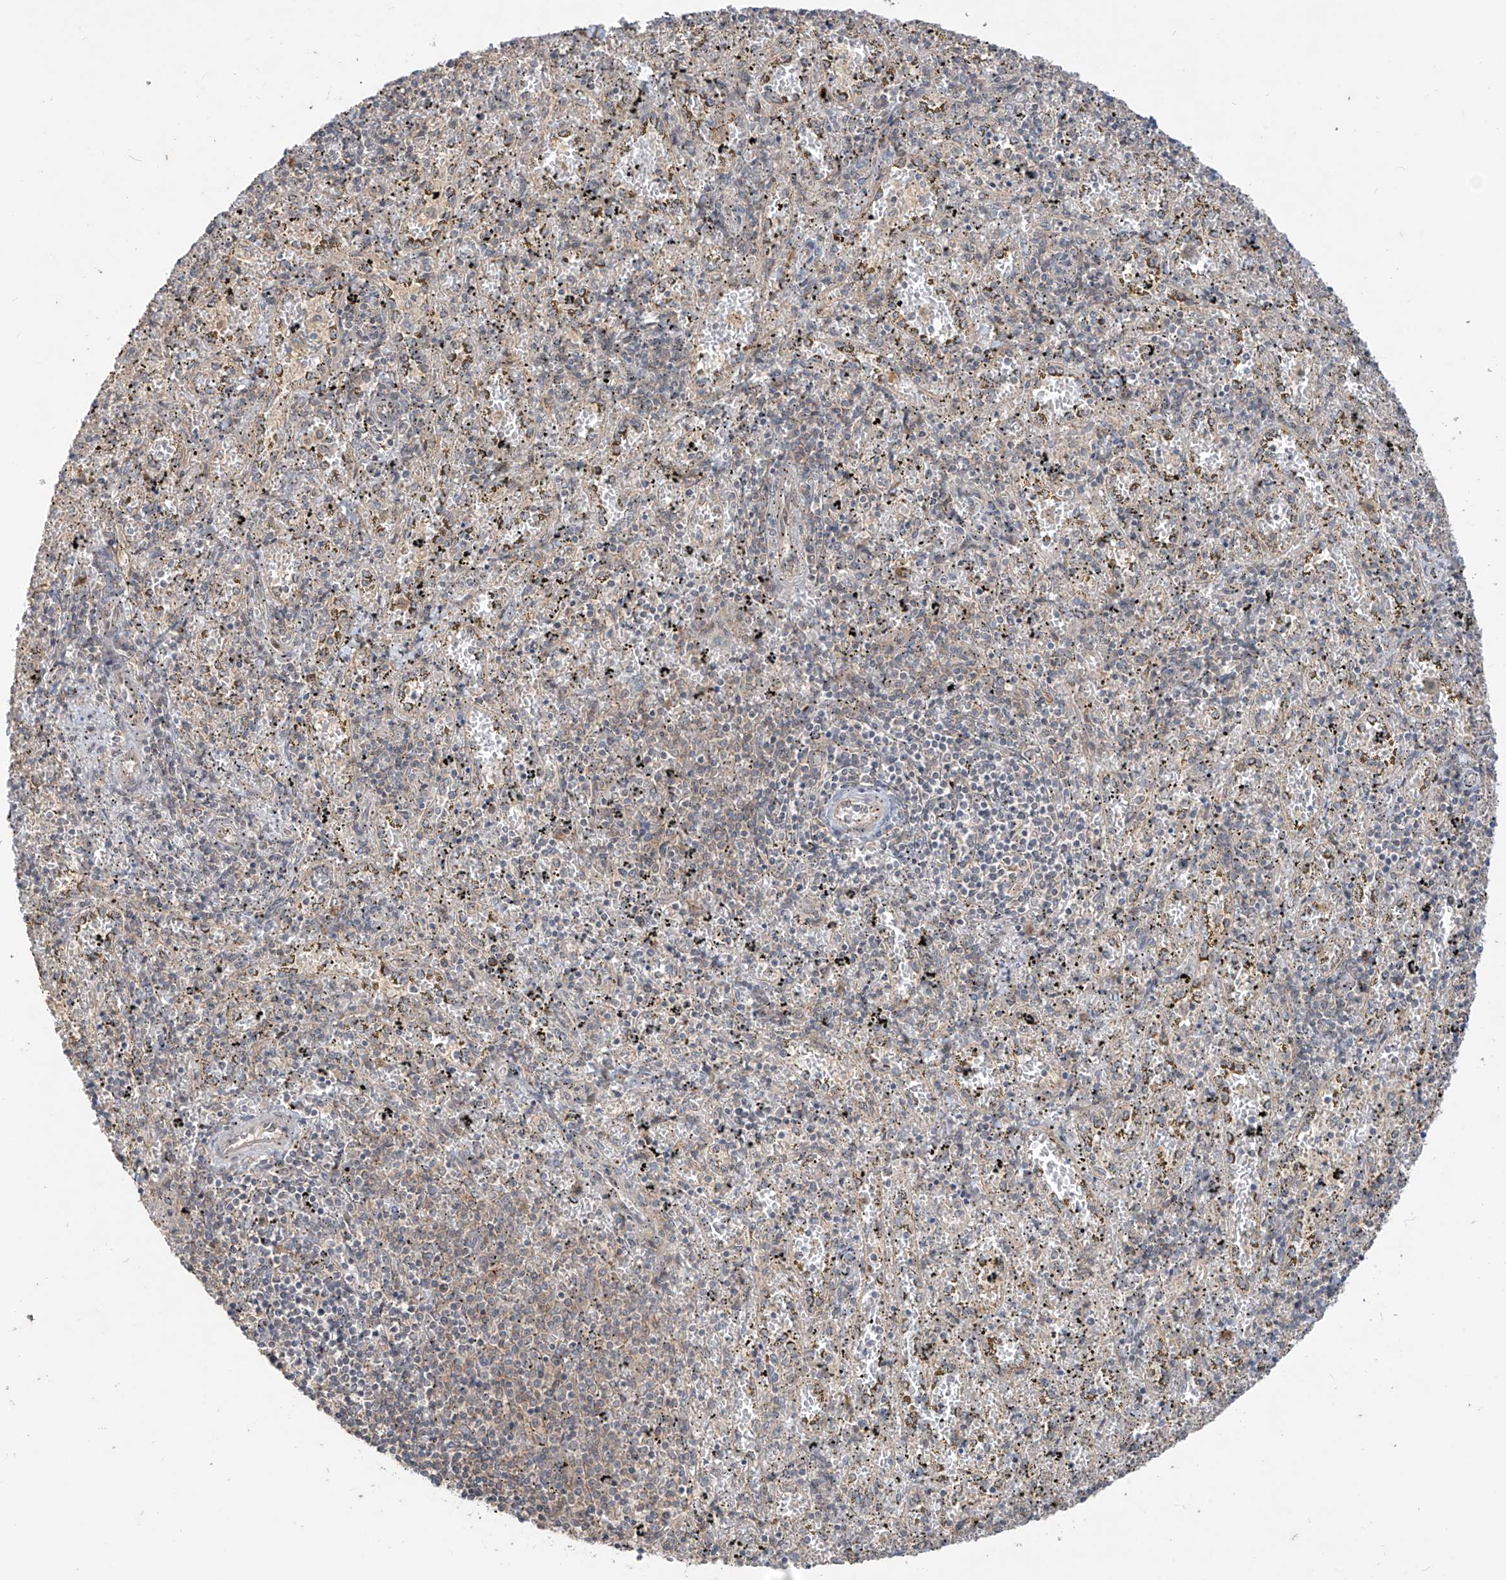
{"staining": {"intensity": "moderate", "quantity": "<25%", "location": "cytoplasmic/membranous"}, "tissue": "spleen", "cell_type": "Cells in red pulp", "image_type": "normal", "snomed": [{"axis": "morphology", "description": "Normal tissue, NOS"}, {"axis": "topography", "description": "Spleen"}], "caption": "The image shows staining of unremarkable spleen, revealing moderate cytoplasmic/membranous protein expression (brown color) within cells in red pulp.", "gene": "MTUS2", "patient": {"sex": "male", "age": 11}}